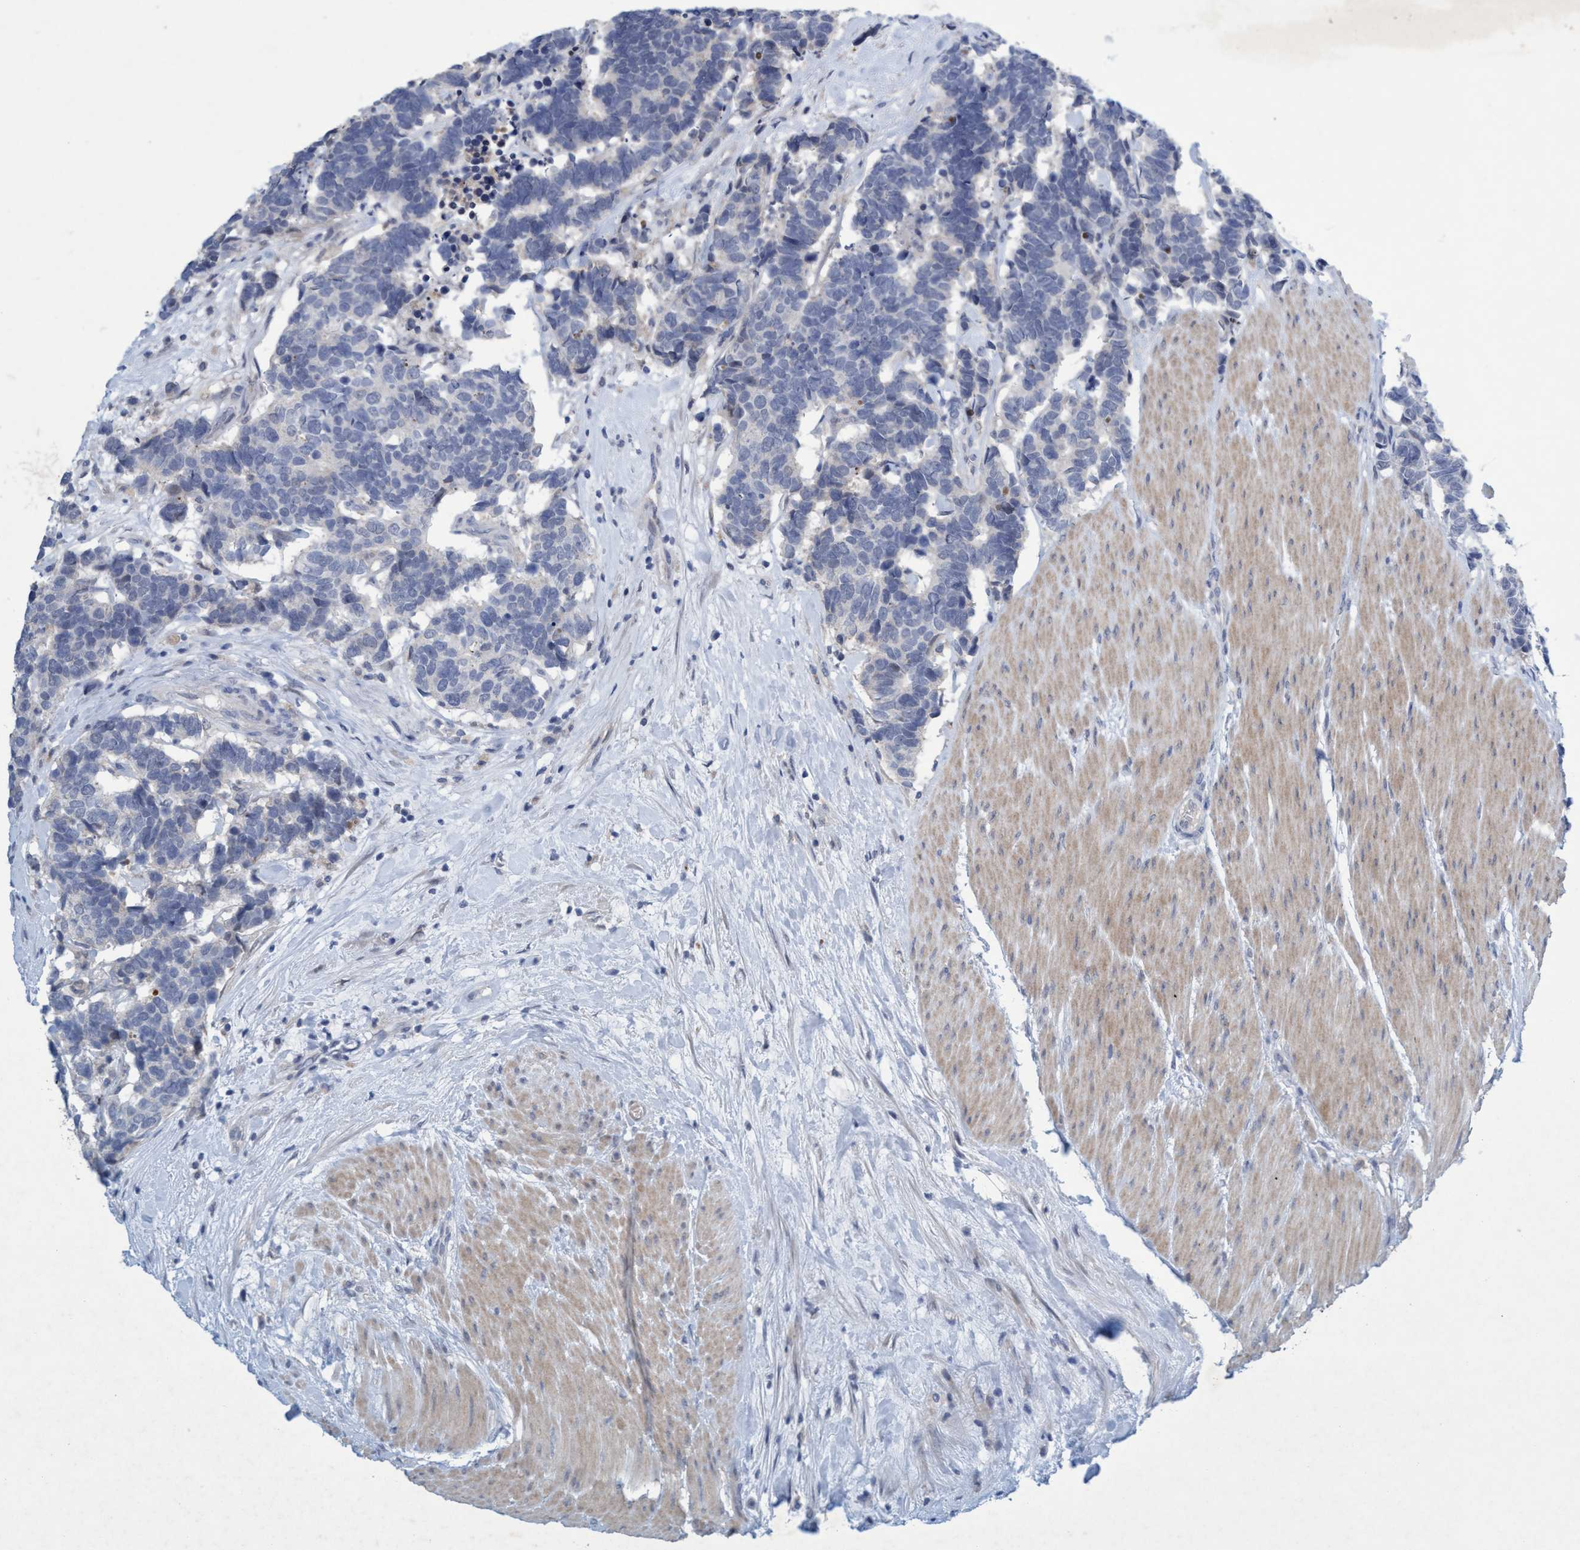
{"staining": {"intensity": "negative", "quantity": "none", "location": "none"}, "tissue": "carcinoid", "cell_type": "Tumor cells", "image_type": "cancer", "snomed": [{"axis": "morphology", "description": "Carcinoma, NOS"}, {"axis": "morphology", "description": "Carcinoid, malignant, NOS"}, {"axis": "topography", "description": "Urinary bladder"}], "caption": "Immunohistochemistry of human carcinoid reveals no staining in tumor cells.", "gene": "RNF208", "patient": {"sex": "male", "age": 57}}